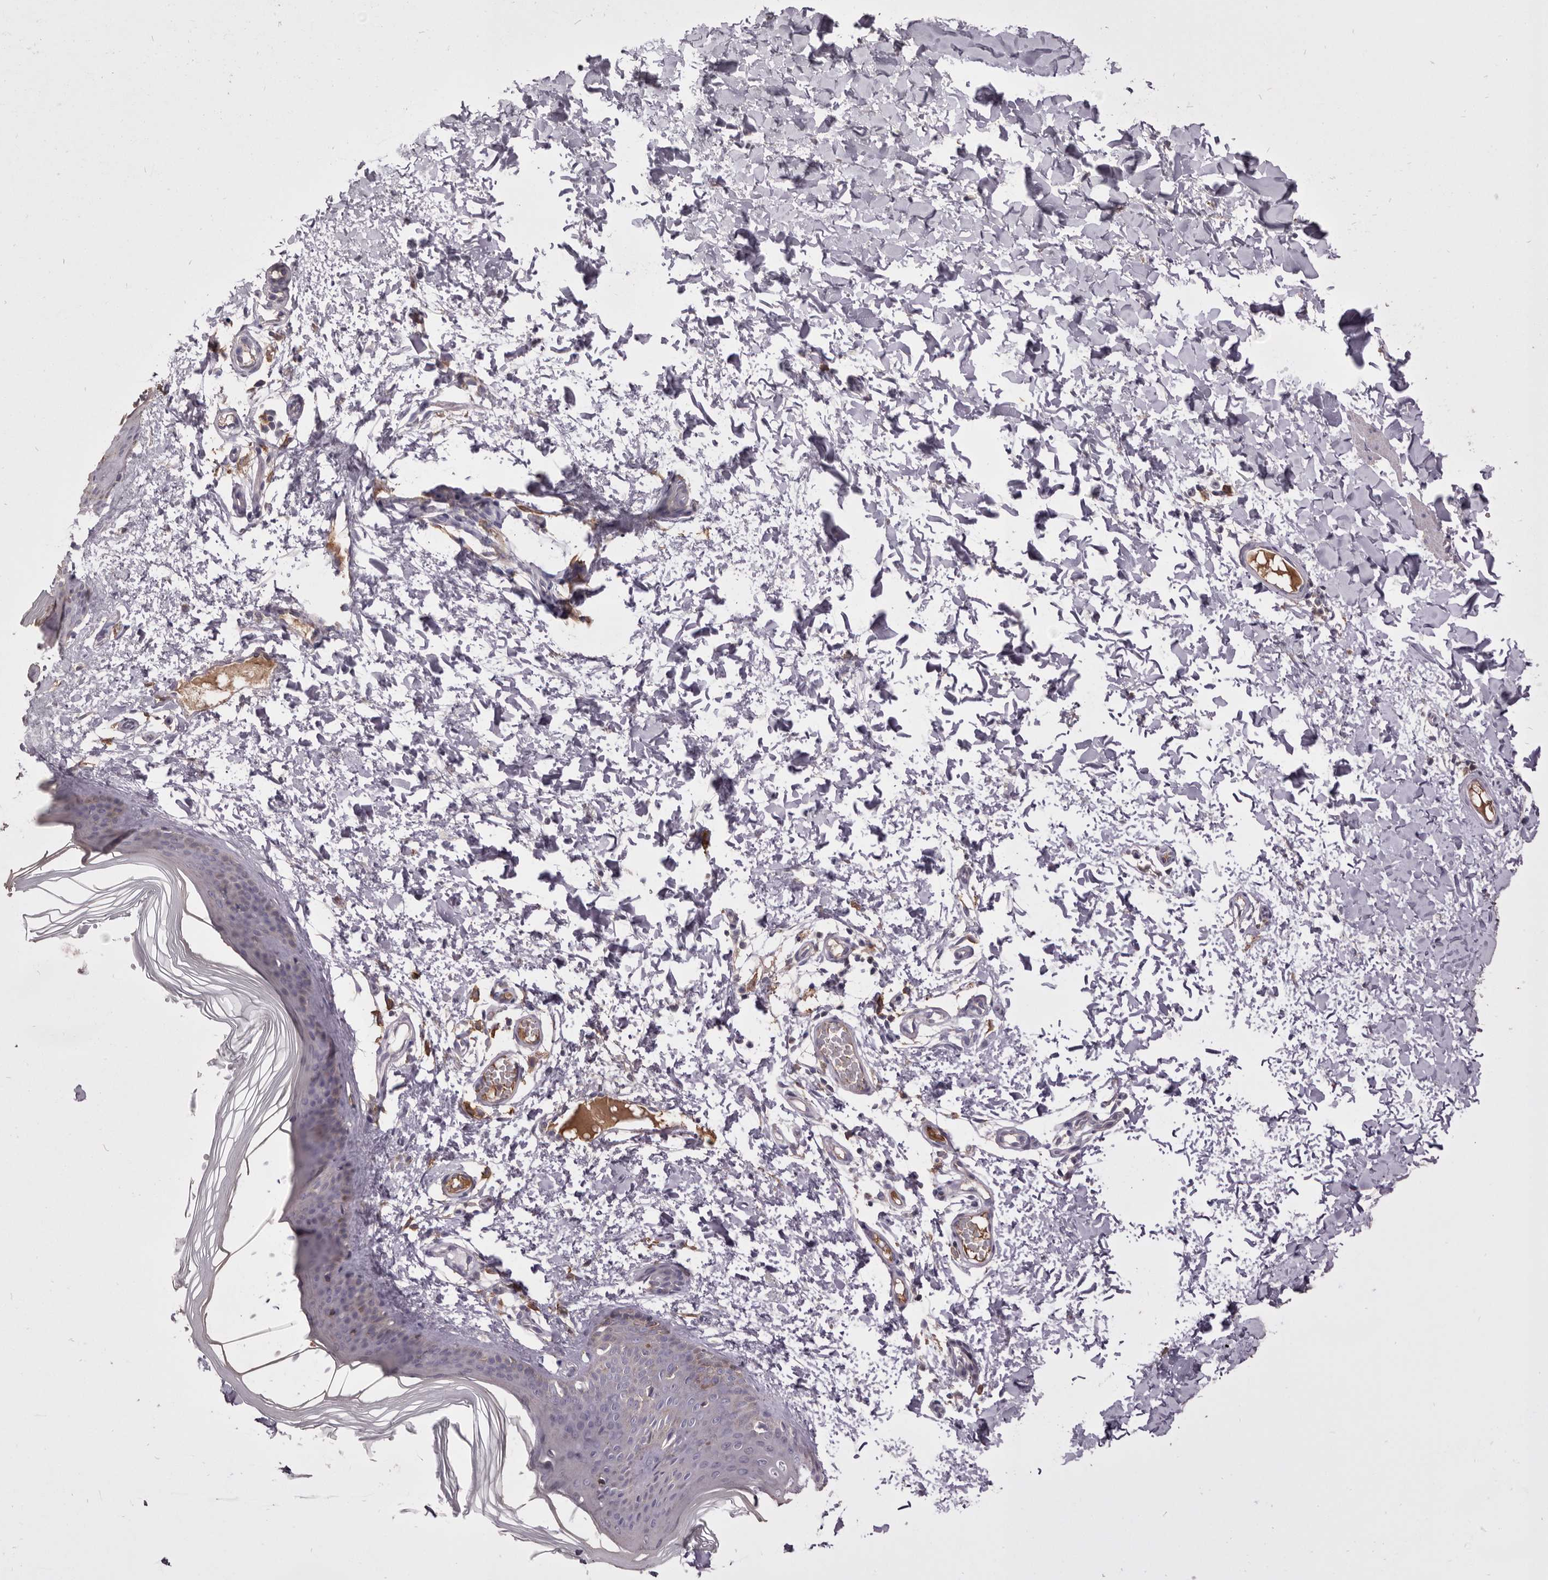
{"staining": {"intensity": "negative", "quantity": "none", "location": "none"}, "tissue": "skin", "cell_type": "Fibroblasts", "image_type": "normal", "snomed": [{"axis": "morphology", "description": "Normal tissue, NOS"}, {"axis": "topography", "description": "Skin"}], "caption": "IHC of unremarkable skin displays no positivity in fibroblasts.", "gene": "HCAR2", "patient": {"sex": "female", "age": 27}}